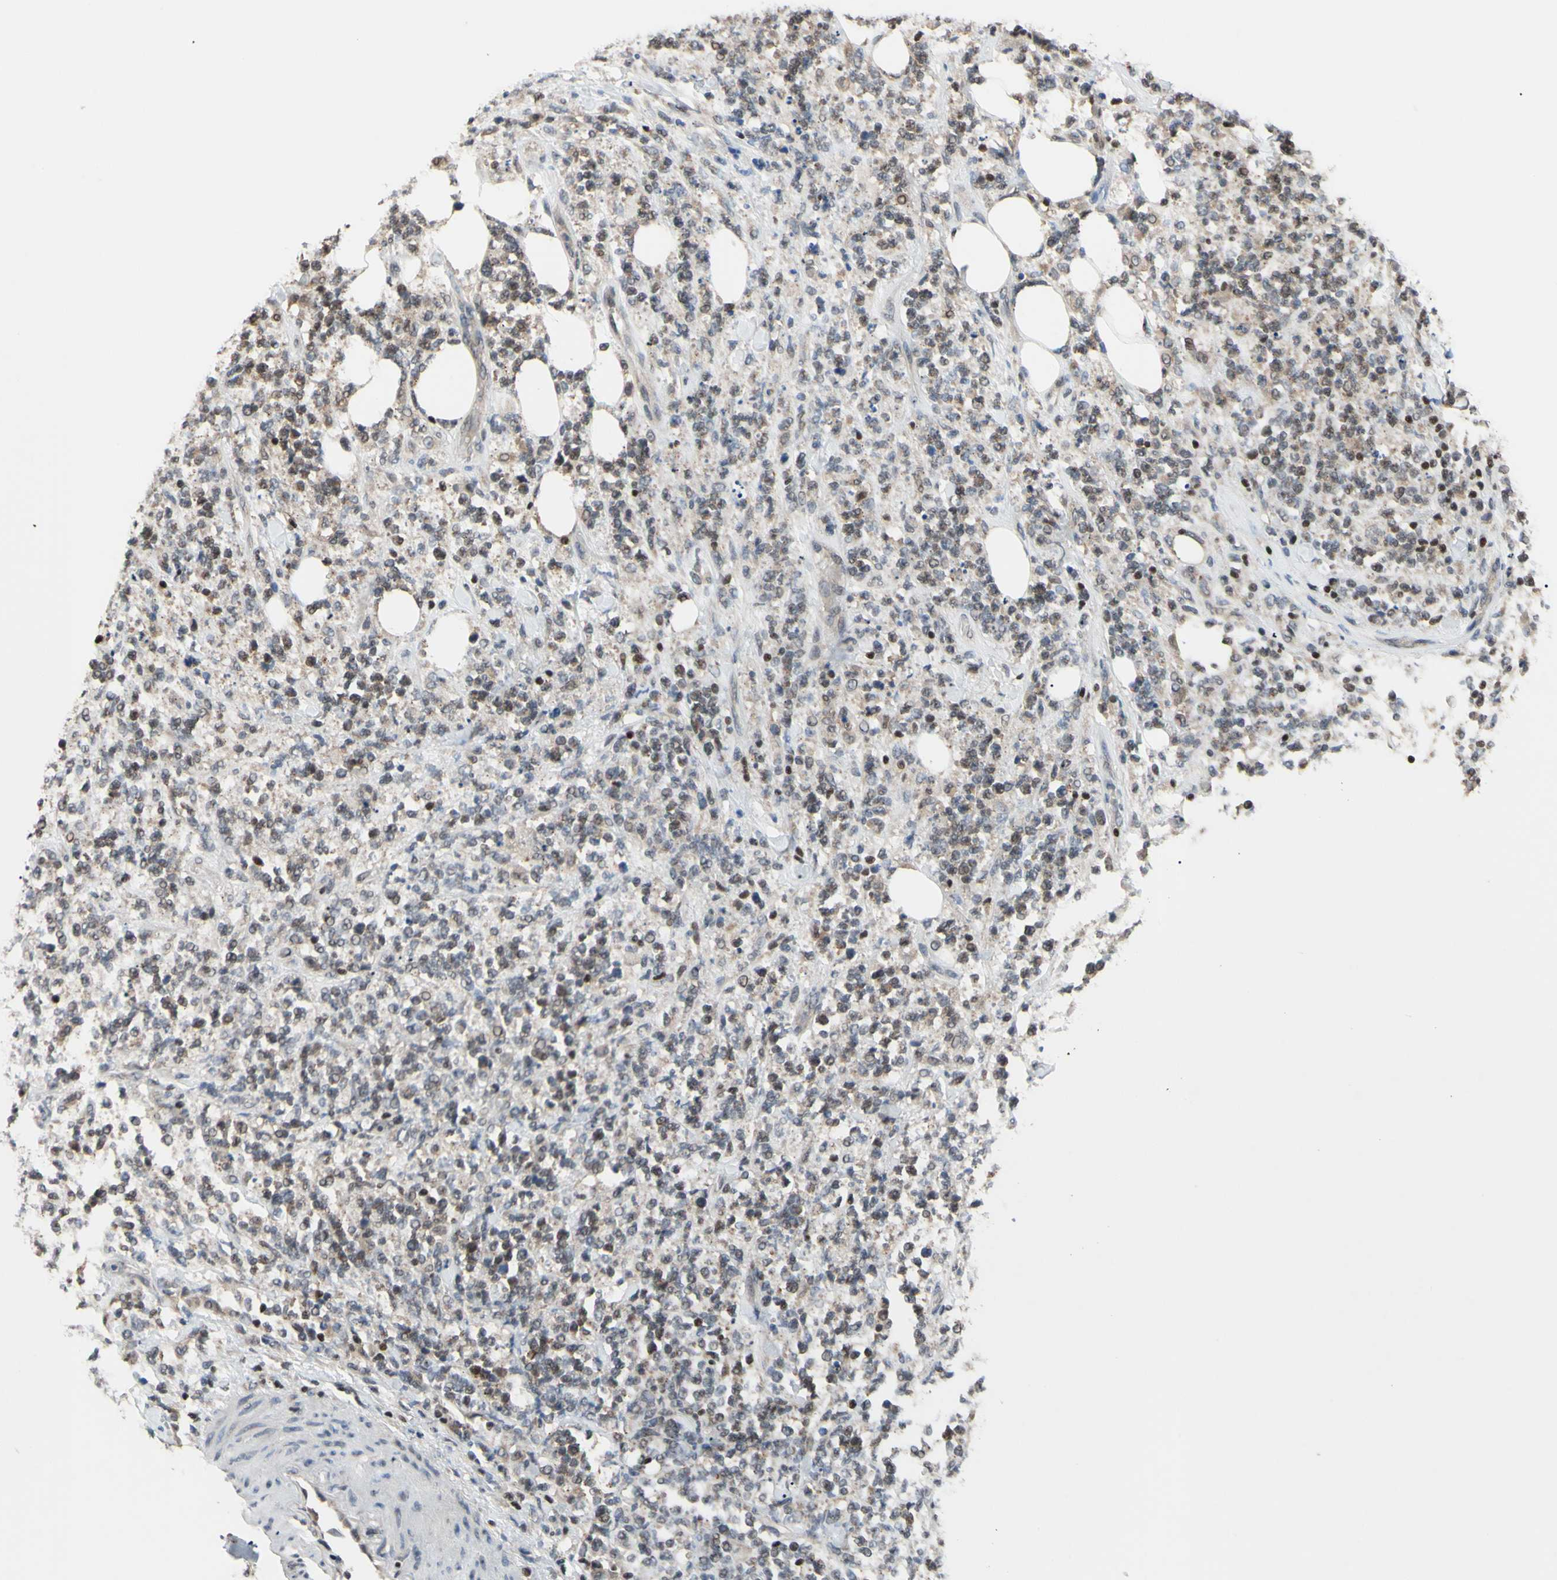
{"staining": {"intensity": "weak", "quantity": "25%-75%", "location": "cytoplasmic/membranous,nuclear"}, "tissue": "lymphoma", "cell_type": "Tumor cells", "image_type": "cancer", "snomed": [{"axis": "morphology", "description": "Malignant lymphoma, non-Hodgkin's type, High grade"}, {"axis": "topography", "description": "Soft tissue"}], "caption": "Approximately 25%-75% of tumor cells in human malignant lymphoma, non-Hodgkin's type (high-grade) display weak cytoplasmic/membranous and nuclear protein staining as visualized by brown immunohistochemical staining.", "gene": "SP4", "patient": {"sex": "male", "age": 18}}